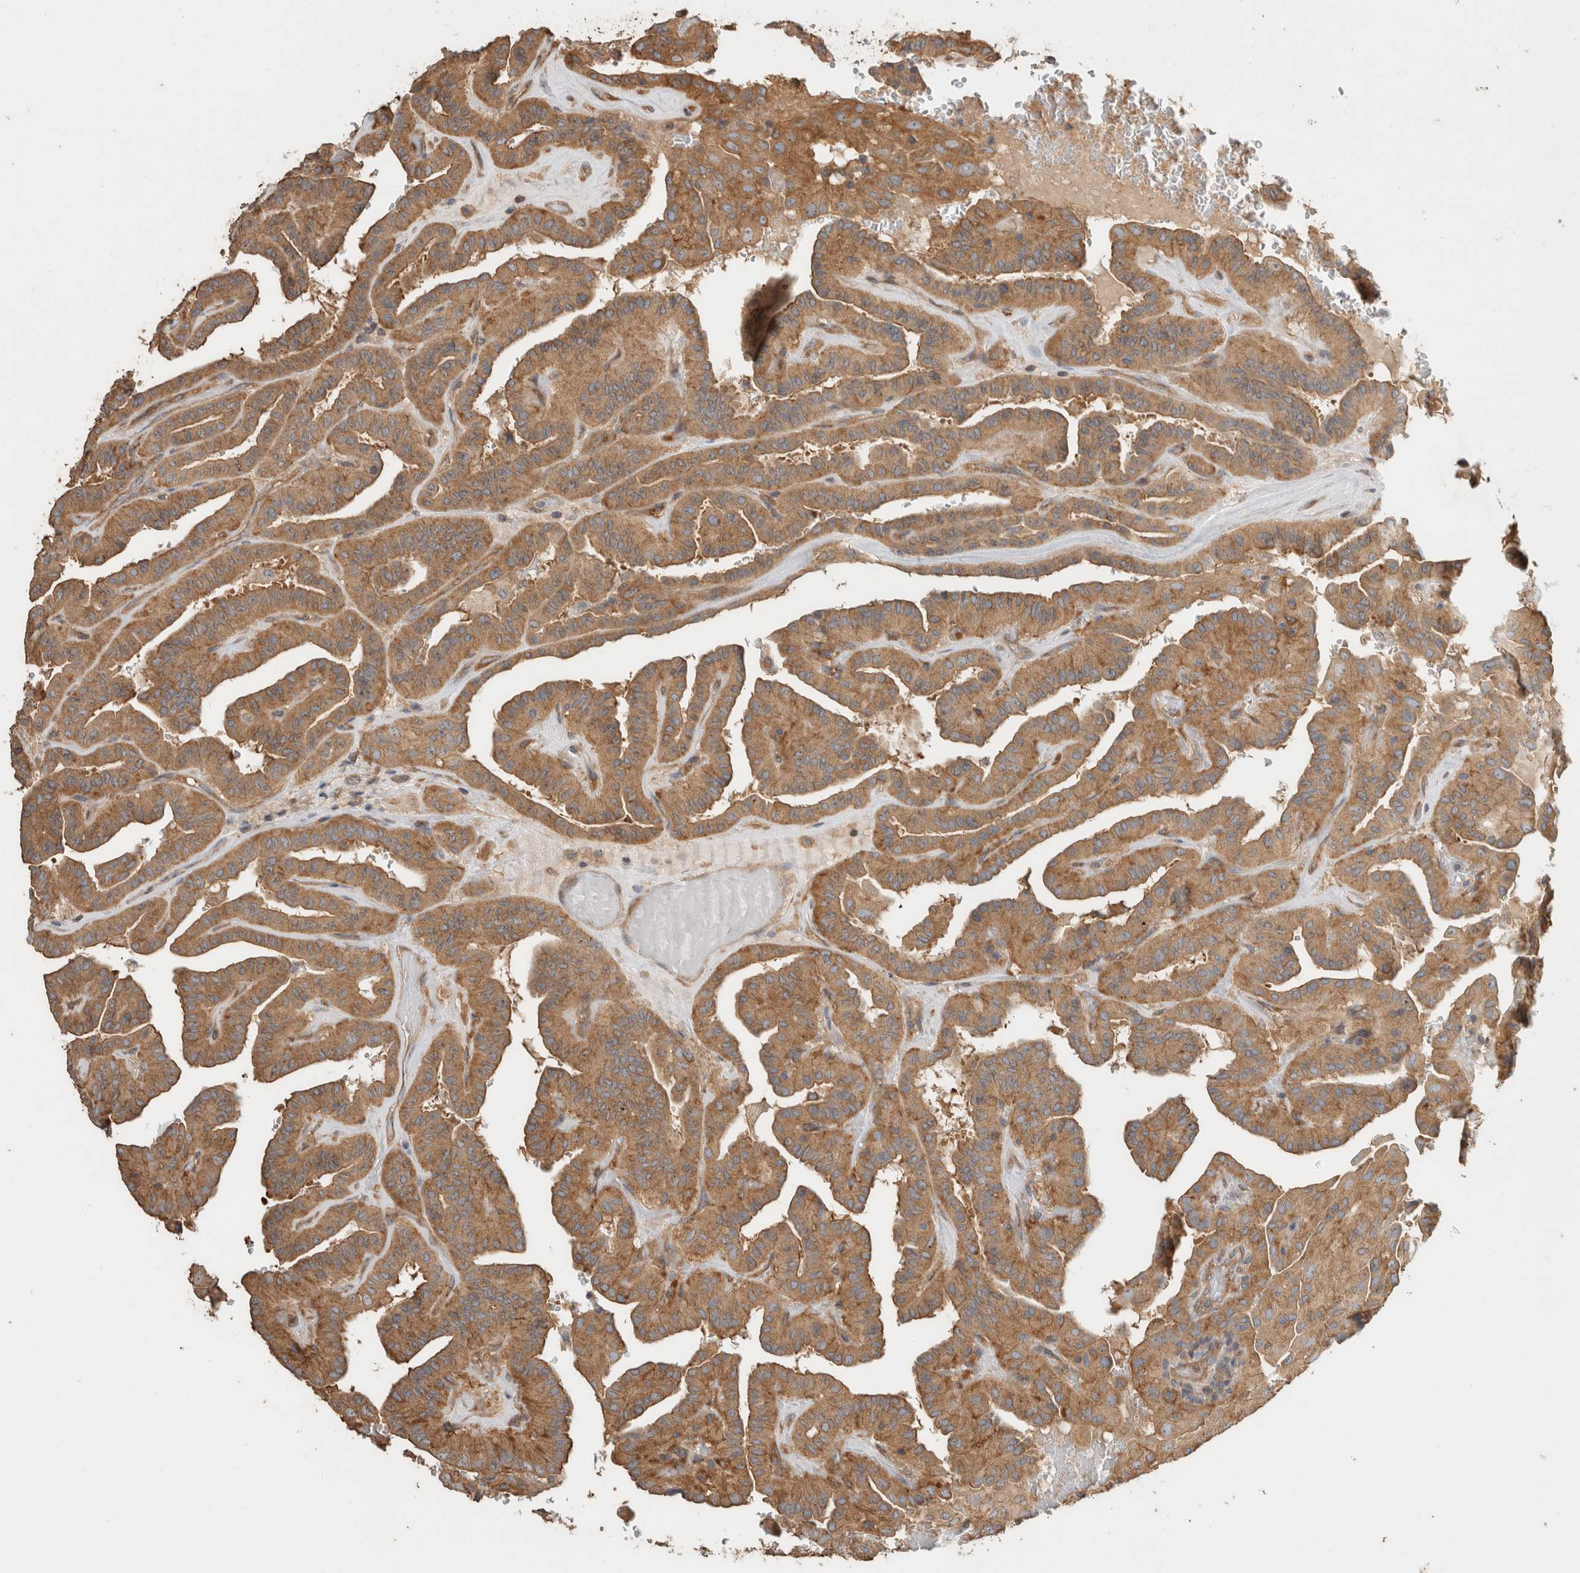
{"staining": {"intensity": "moderate", "quantity": ">75%", "location": "cytoplasmic/membranous"}, "tissue": "thyroid cancer", "cell_type": "Tumor cells", "image_type": "cancer", "snomed": [{"axis": "morphology", "description": "Papillary adenocarcinoma, NOS"}, {"axis": "topography", "description": "Thyroid gland"}], "caption": "Protein expression analysis of thyroid cancer reveals moderate cytoplasmic/membranous positivity in approximately >75% of tumor cells.", "gene": "EIF4G3", "patient": {"sex": "male", "age": 77}}